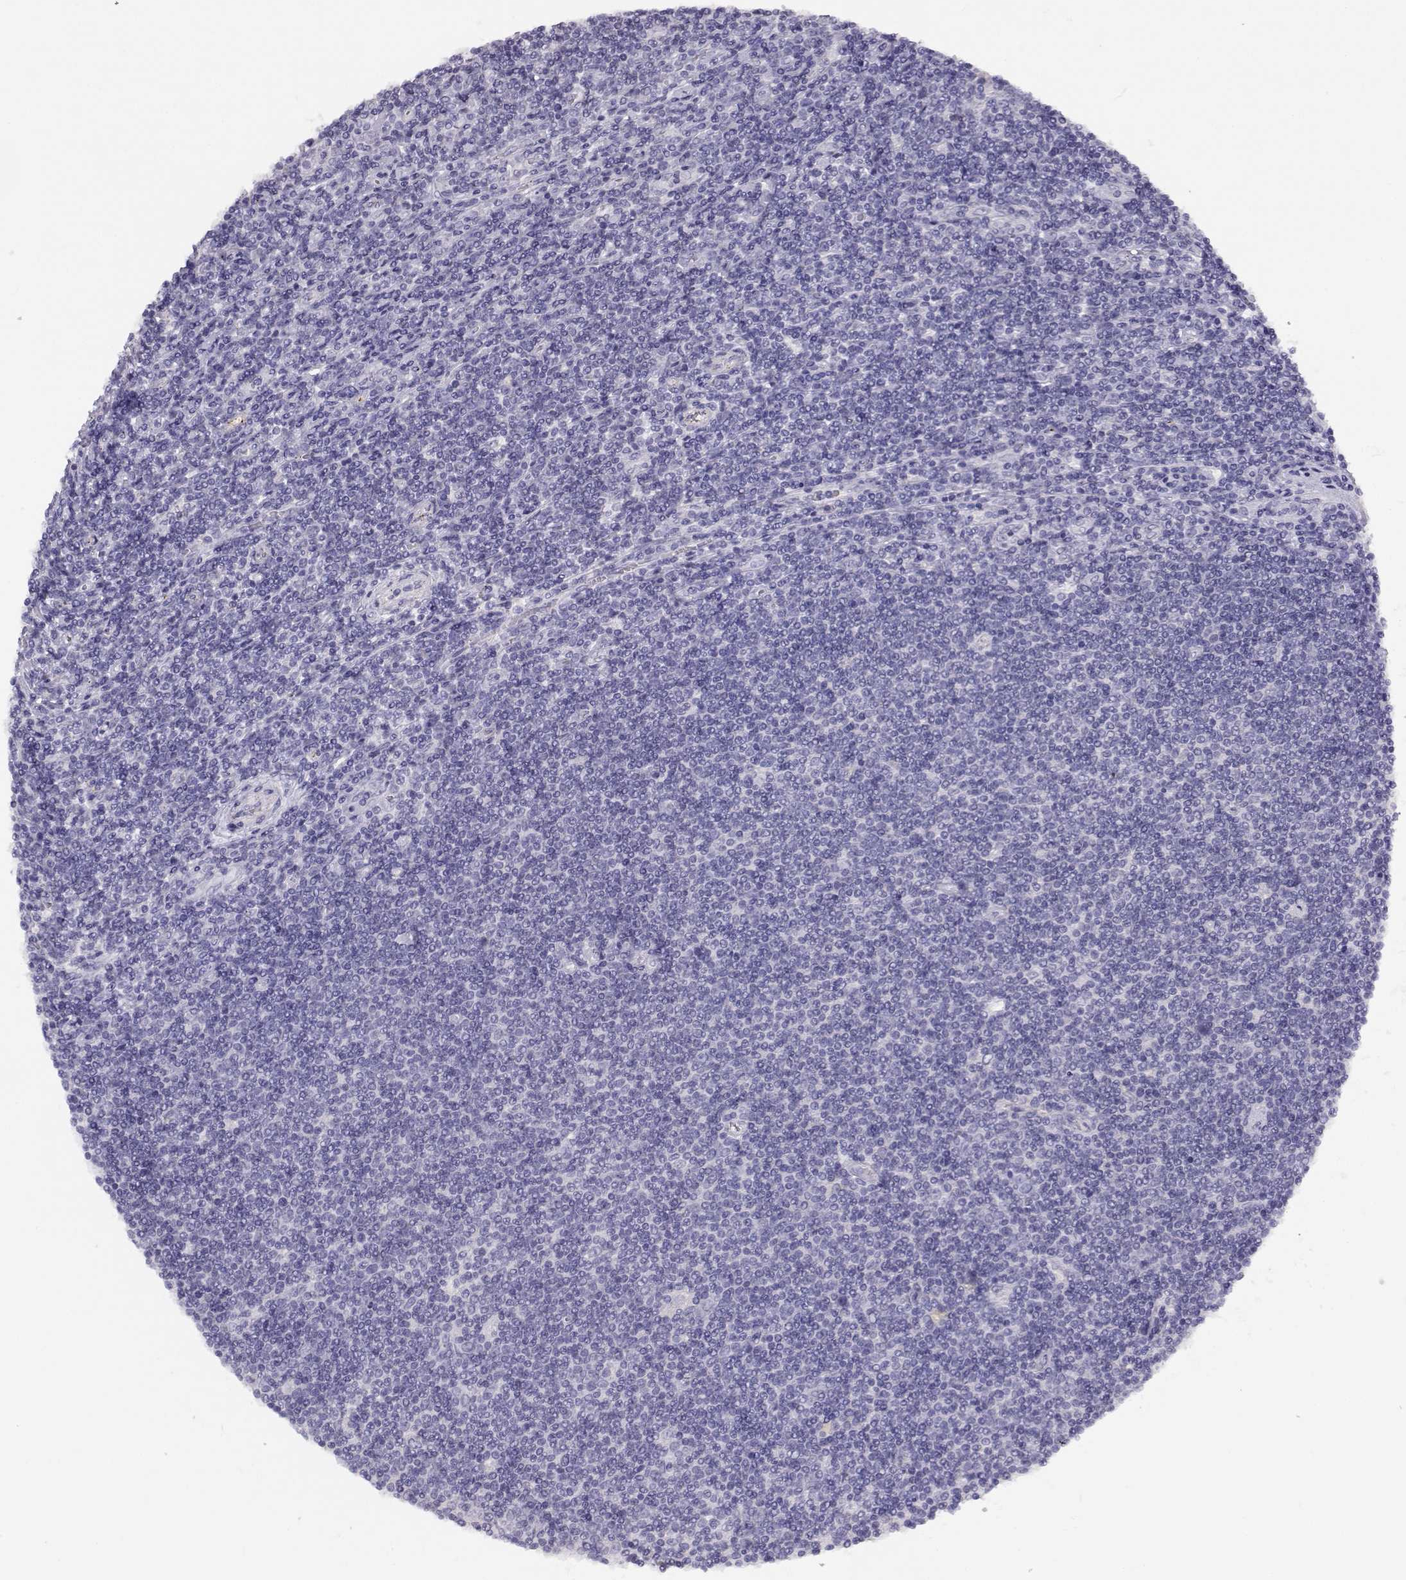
{"staining": {"intensity": "negative", "quantity": "none", "location": "none"}, "tissue": "lymphoma", "cell_type": "Tumor cells", "image_type": "cancer", "snomed": [{"axis": "morphology", "description": "Hodgkin's disease, NOS"}, {"axis": "topography", "description": "Lymph node"}], "caption": "Immunohistochemical staining of human Hodgkin's disease shows no significant staining in tumor cells. (Immunohistochemistry, brightfield microscopy, high magnification).", "gene": "ENDOU", "patient": {"sex": "male", "age": 40}}